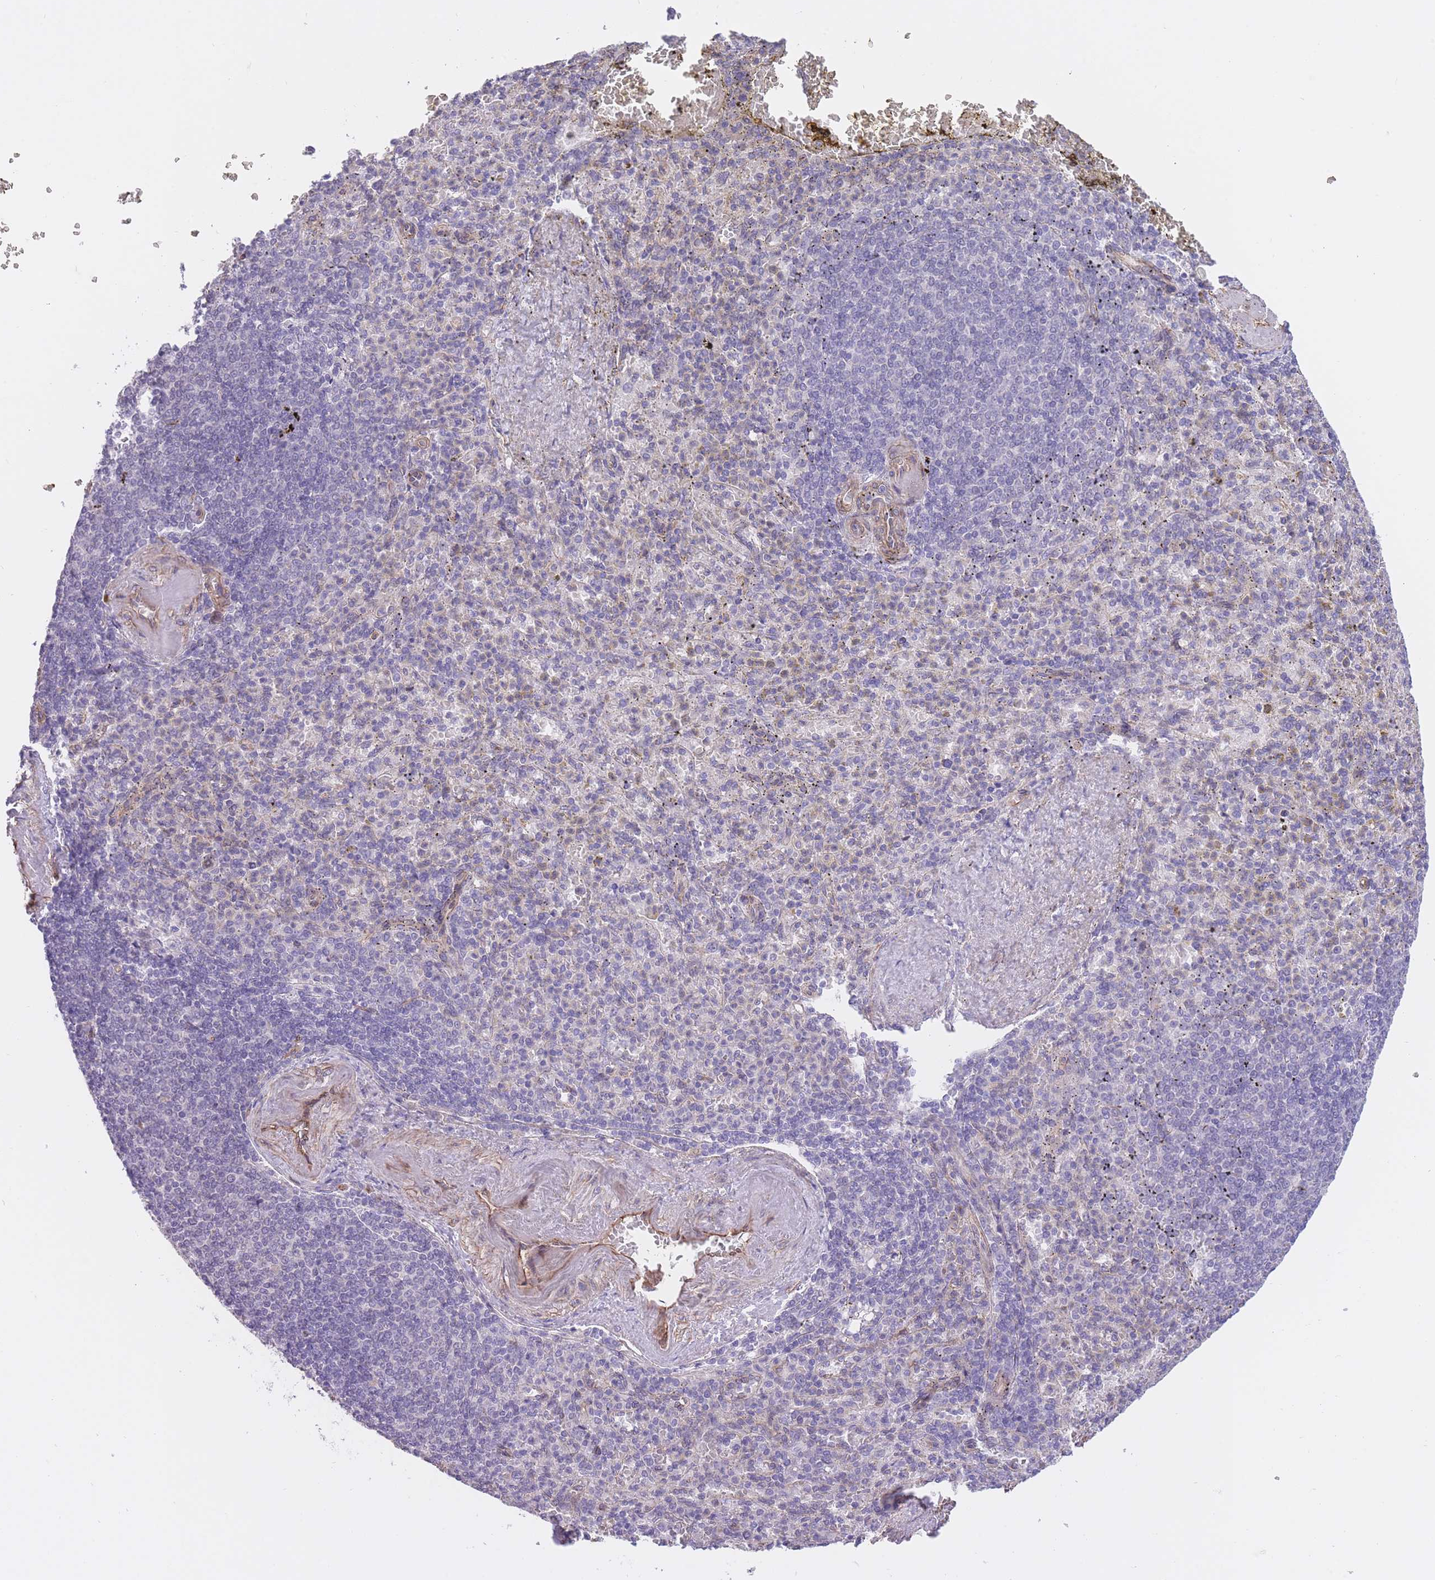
{"staining": {"intensity": "negative", "quantity": "none", "location": "none"}, "tissue": "spleen", "cell_type": "Cells in red pulp", "image_type": "normal", "snomed": [{"axis": "morphology", "description": "Normal tissue, NOS"}, {"axis": "topography", "description": "Spleen"}], "caption": "IHC of unremarkable spleen displays no staining in cells in red pulp.", "gene": "QTRT1", "patient": {"sex": "female", "age": 74}}